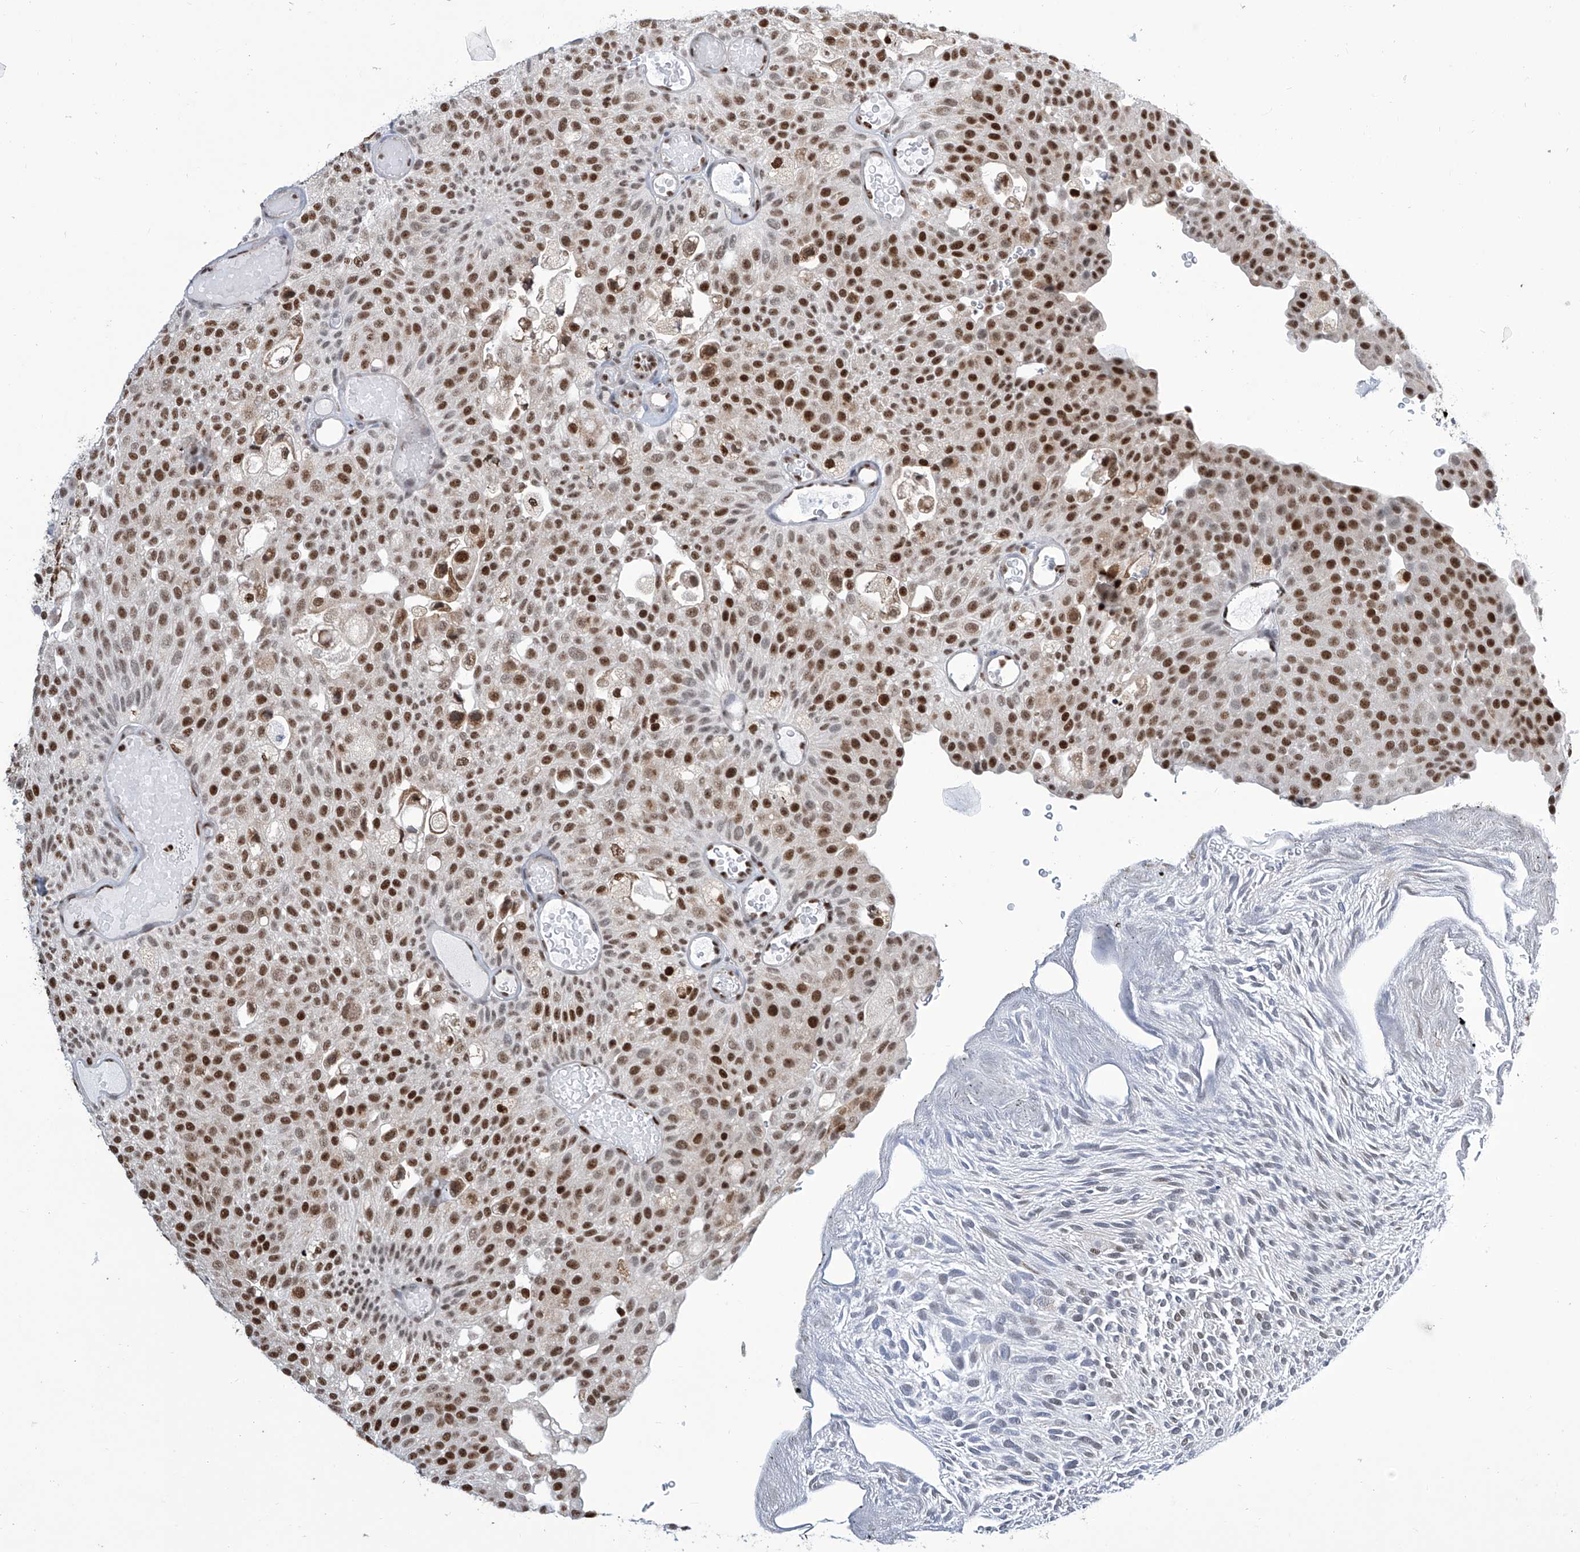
{"staining": {"intensity": "strong", "quantity": ">75%", "location": "nuclear"}, "tissue": "urothelial cancer", "cell_type": "Tumor cells", "image_type": "cancer", "snomed": [{"axis": "morphology", "description": "Urothelial carcinoma, Low grade"}, {"axis": "topography", "description": "Urinary bladder"}], "caption": "High-magnification brightfield microscopy of urothelial carcinoma (low-grade) stained with DAB (brown) and counterstained with hematoxylin (blue). tumor cells exhibit strong nuclear expression is appreciated in approximately>75% of cells.", "gene": "SREBF2", "patient": {"sex": "male", "age": 78}}